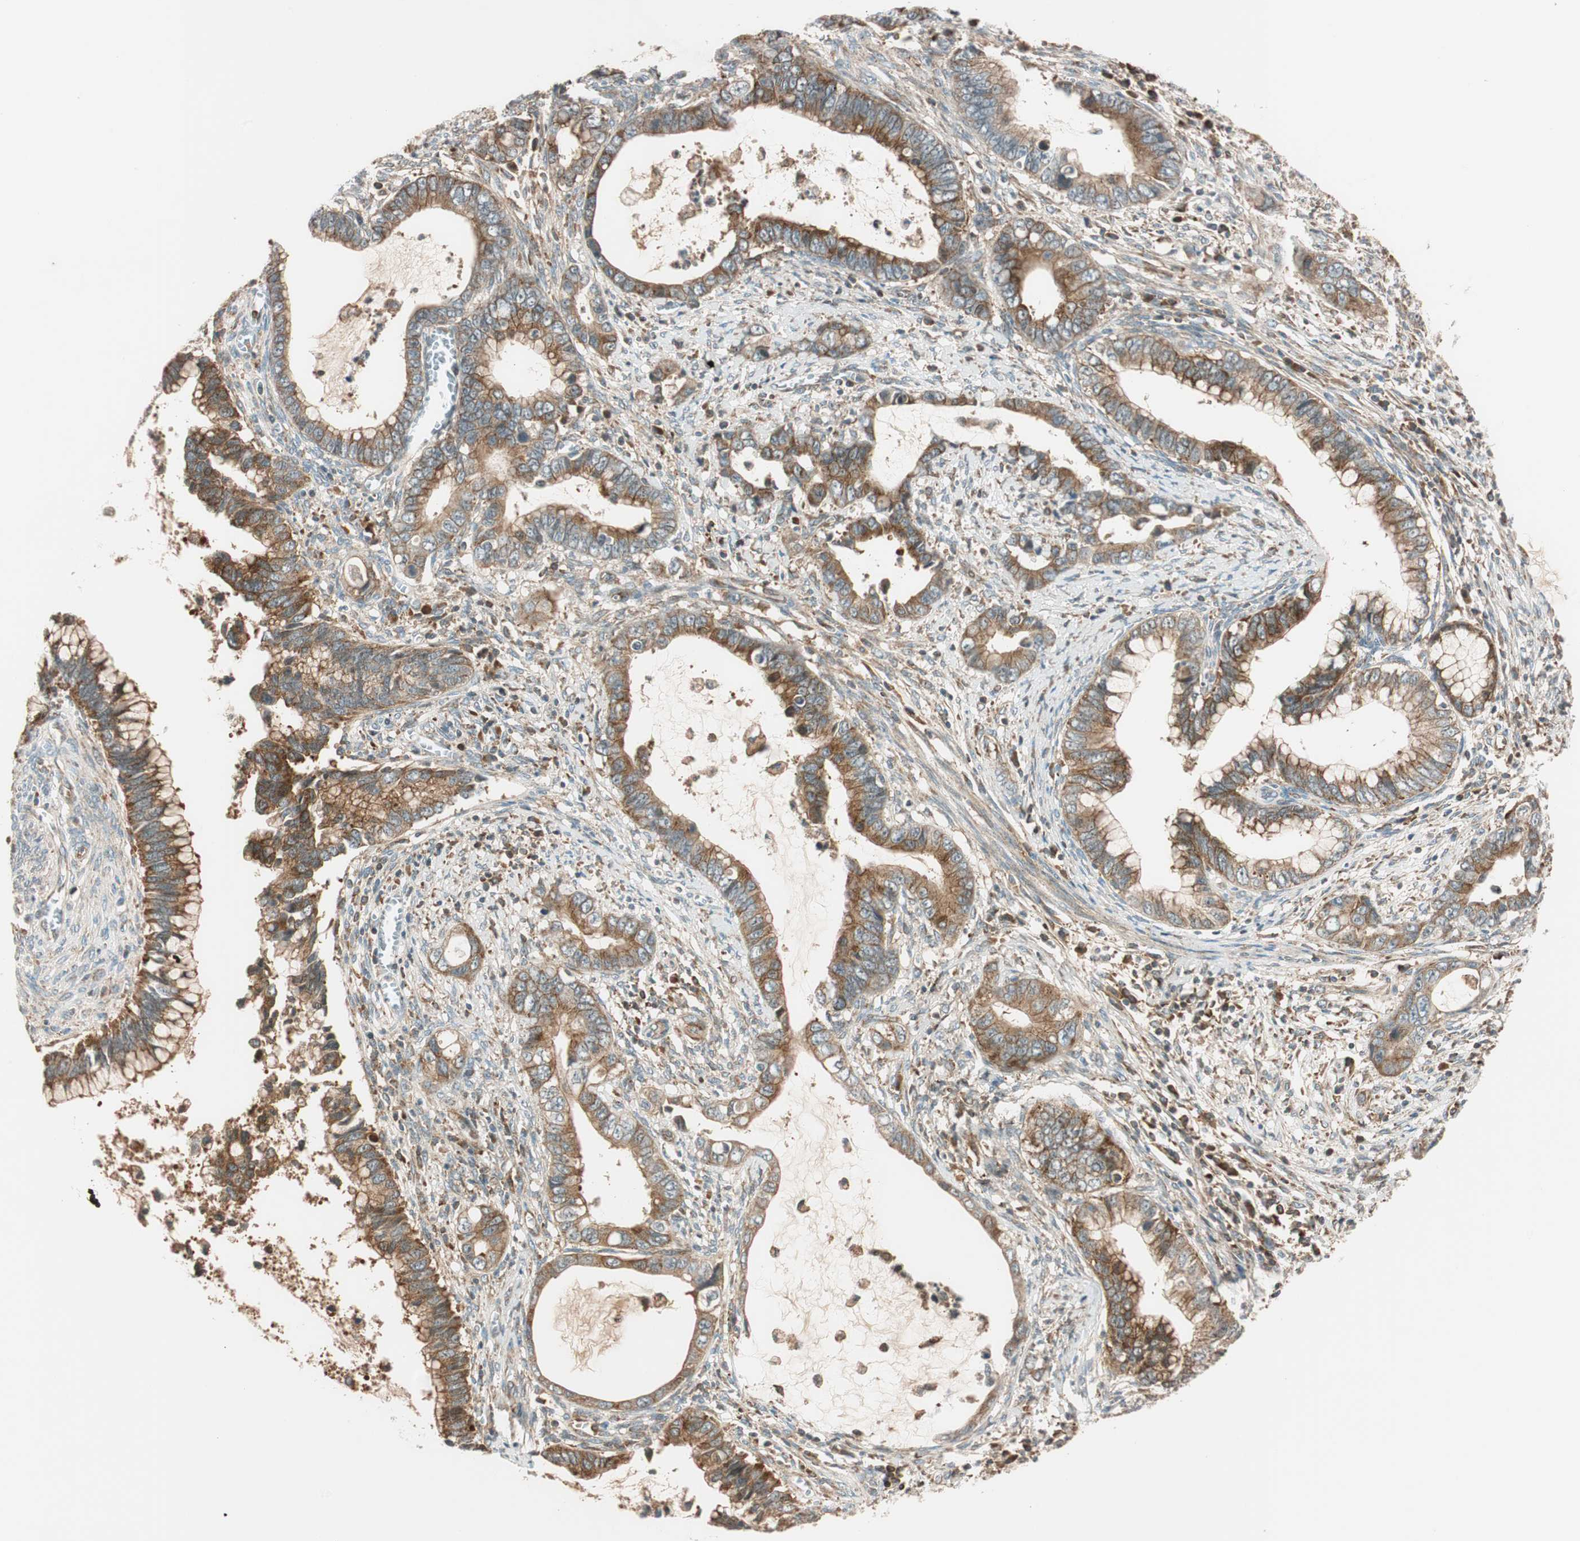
{"staining": {"intensity": "strong", "quantity": ">75%", "location": "cytoplasmic/membranous"}, "tissue": "cervical cancer", "cell_type": "Tumor cells", "image_type": "cancer", "snomed": [{"axis": "morphology", "description": "Adenocarcinoma, NOS"}, {"axis": "topography", "description": "Cervix"}], "caption": "DAB immunohistochemical staining of human cervical adenocarcinoma demonstrates strong cytoplasmic/membranous protein staining in approximately >75% of tumor cells.", "gene": "ABI1", "patient": {"sex": "female", "age": 44}}